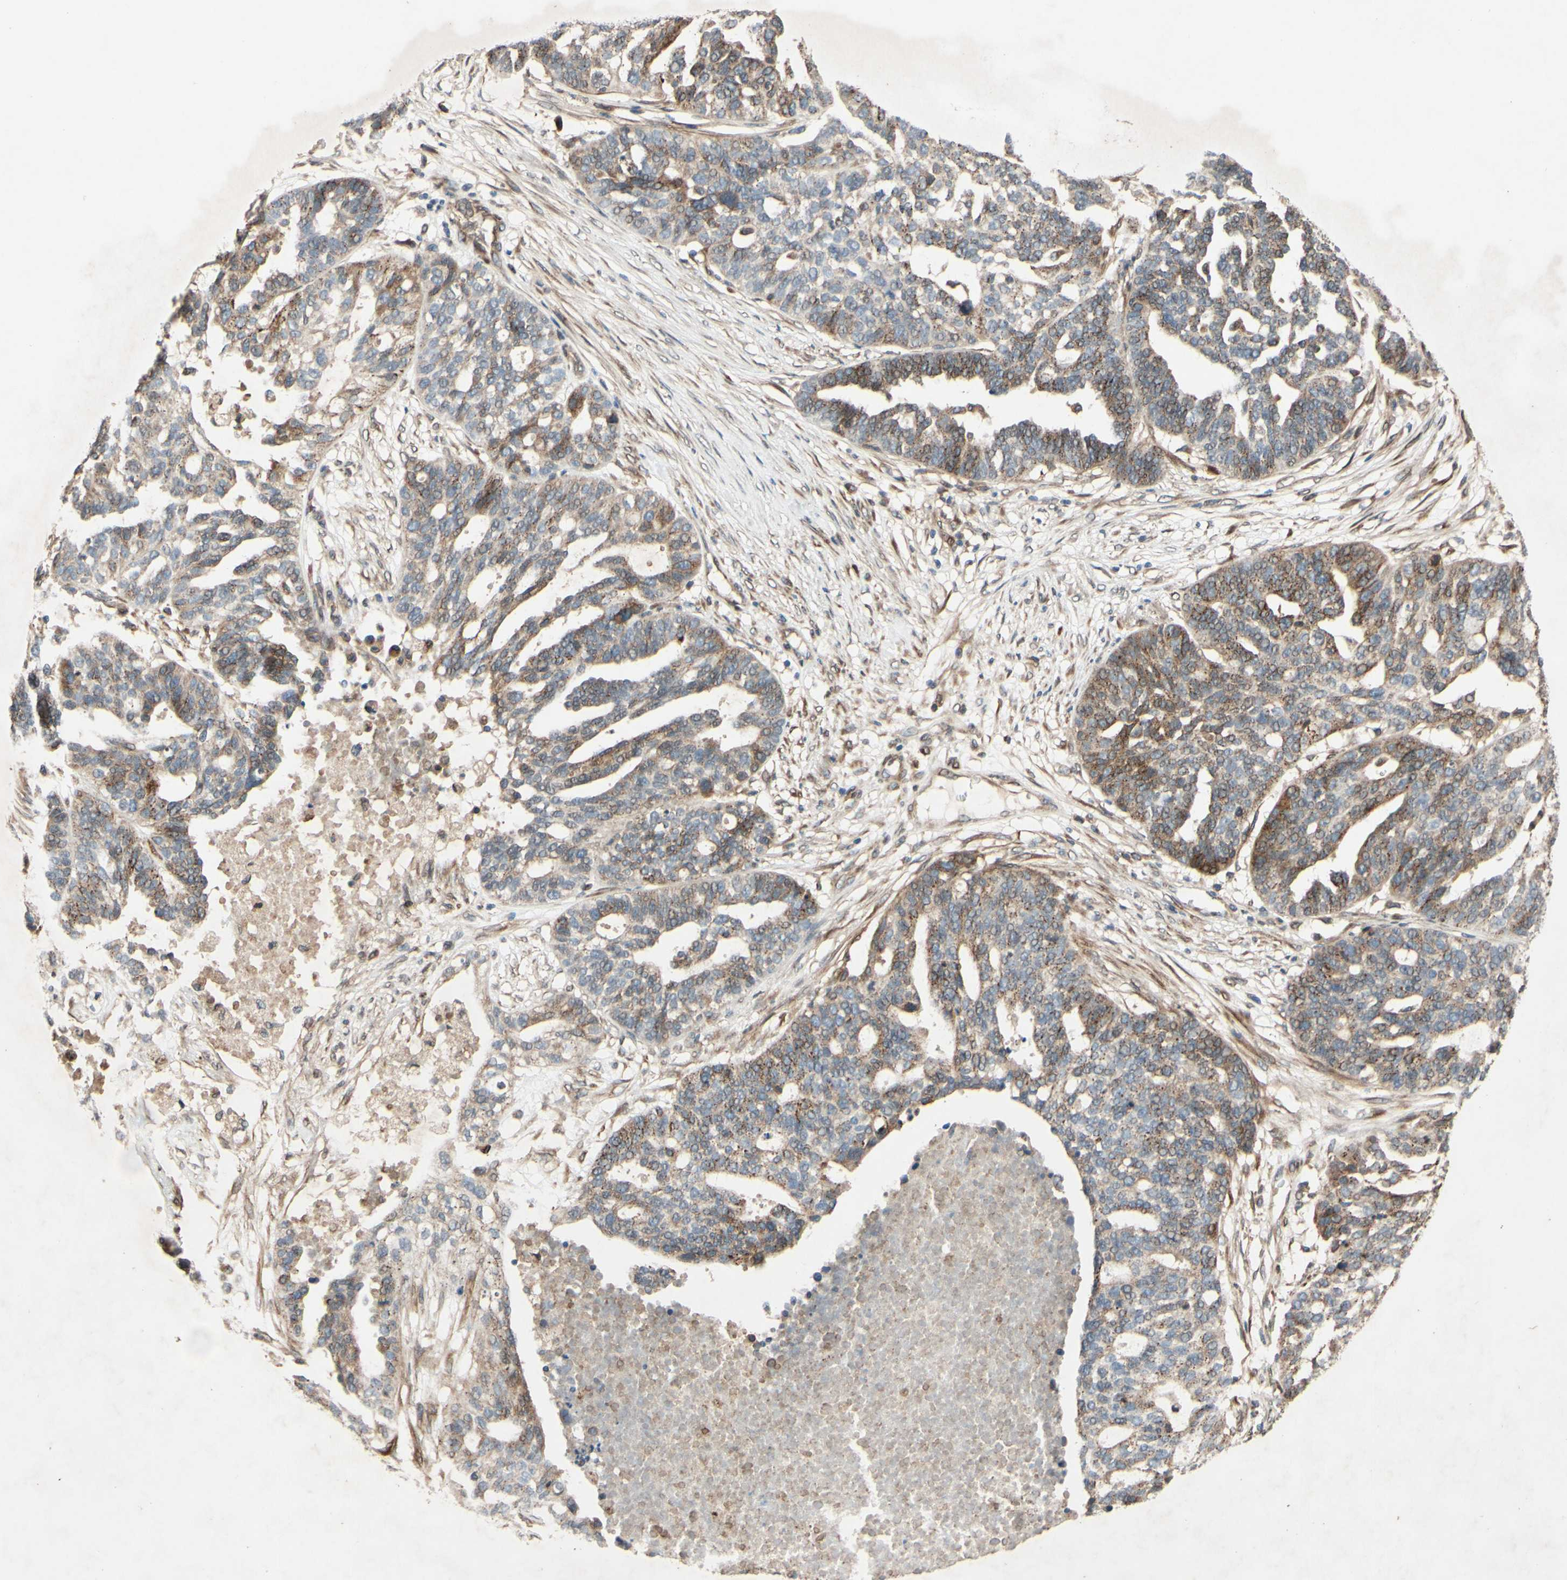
{"staining": {"intensity": "moderate", "quantity": "25%-75%", "location": "cytoplasmic/membranous,nuclear"}, "tissue": "ovarian cancer", "cell_type": "Tumor cells", "image_type": "cancer", "snomed": [{"axis": "morphology", "description": "Cystadenocarcinoma, serous, NOS"}, {"axis": "topography", "description": "Ovary"}], "caption": "High-magnification brightfield microscopy of ovarian cancer (serous cystadenocarcinoma) stained with DAB (brown) and counterstained with hematoxylin (blue). tumor cells exhibit moderate cytoplasmic/membranous and nuclear positivity is identified in about25%-75% of cells. The protein is stained brown, and the nuclei are stained in blue (DAB IHC with brightfield microscopy, high magnification).", "gene": "PTPRU", "patient": {"sex": "female", "age": 59}}